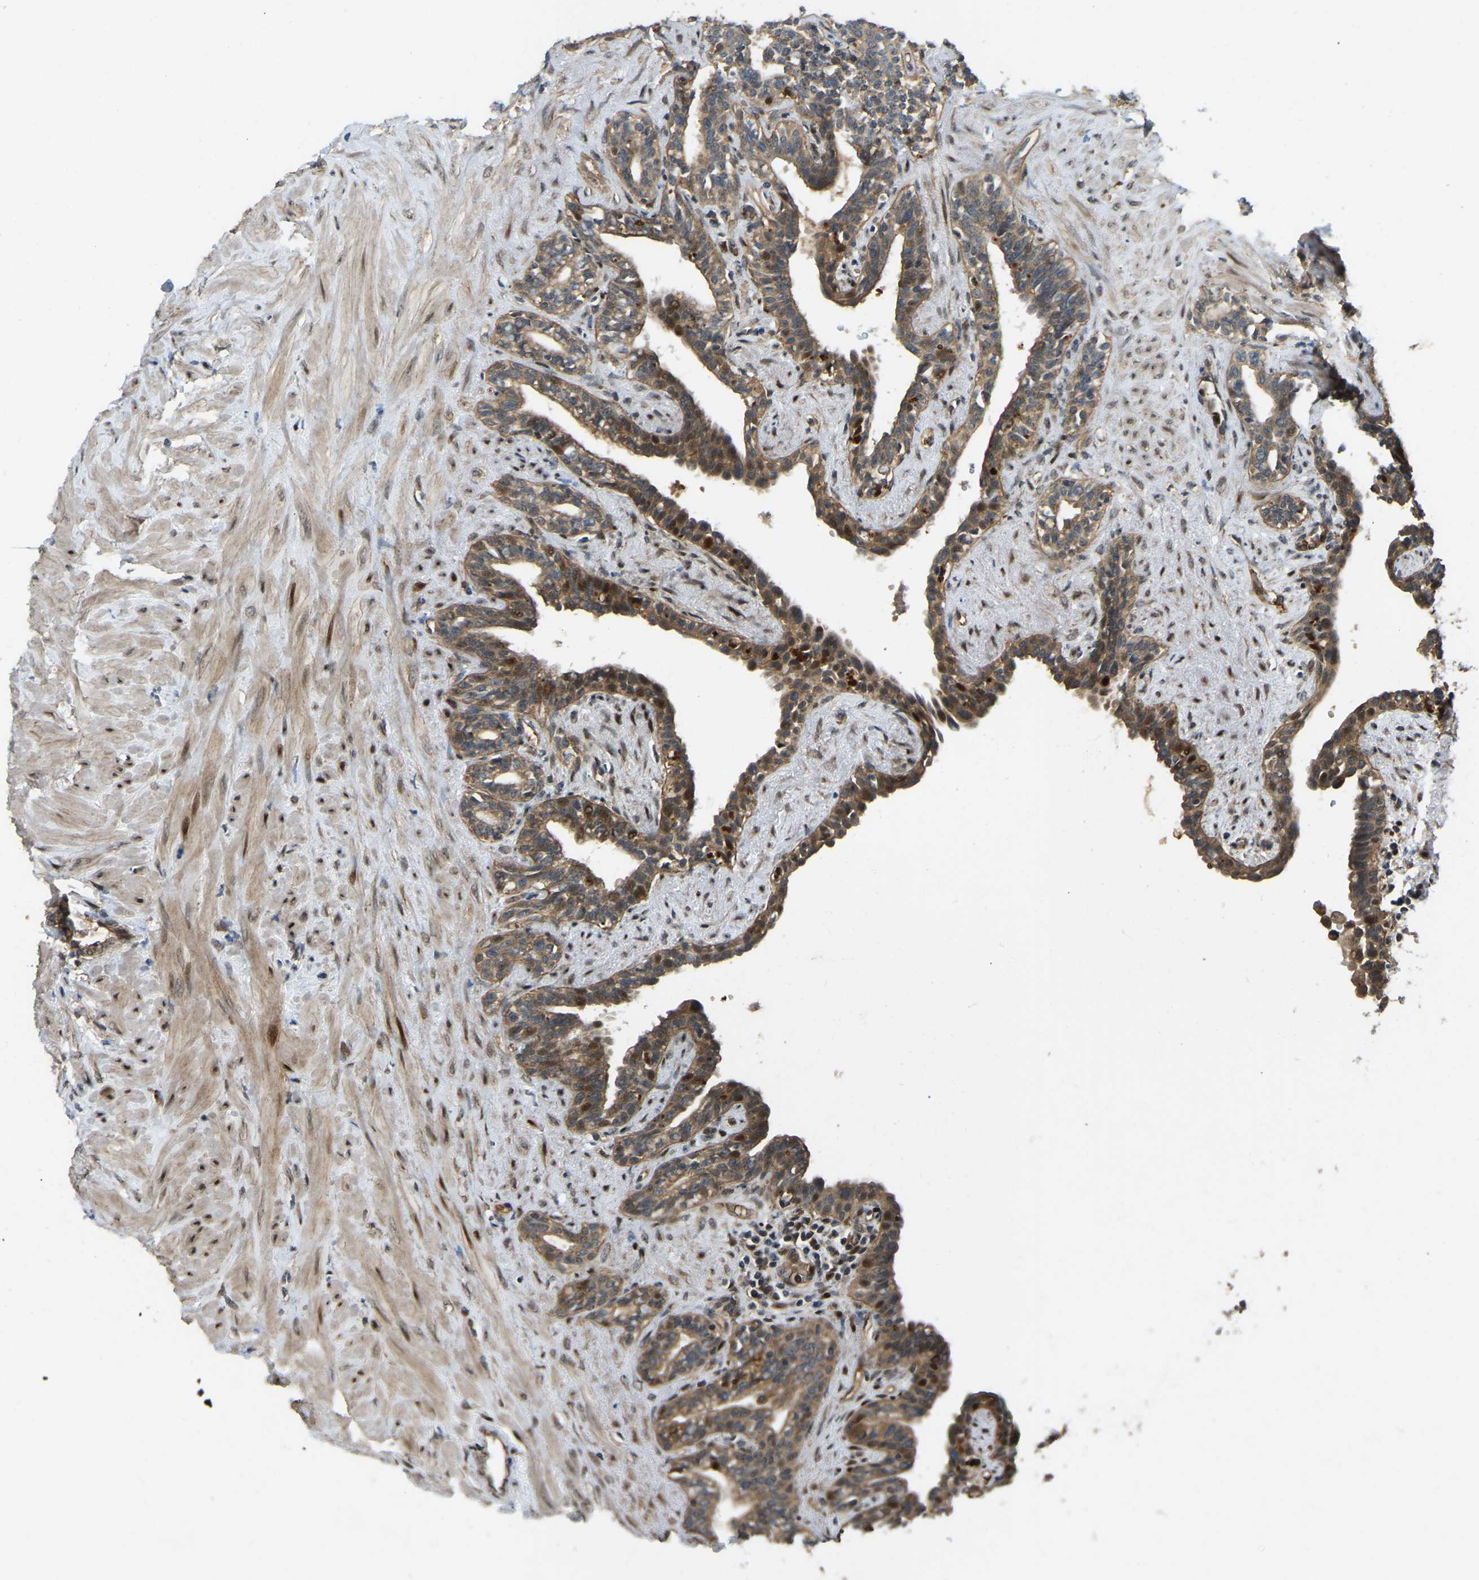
{"staining": {"intensity": "moderate", "quantity": ">75%", "location": "cytoplasmic/membranous,nuclear"}, "tissue": "seminal vesicle", "cell_type": "Glandular cells", "image_type": "normal", "snomed": [{"axis": "morphology", "description": "Normal tissue, NOS"}, {"axis": "morphology", "description": "Adenocarcinoma, High grade"}, {"axis": "topography", "description": "Prostate"}, {"axis": "topography", "description": "Seminal veicle"}], "caption": "Immunohistochemical staining of normal seminal vesicle exhibits moderate cytoplasmic/membranous,nuclear protein positivity in approximately >75% of glandular cells. The staining is performed using DAB brown chromogen to label protein expression. The nuclei are counter-stained blue using hematoxylin.", "gene": "C21orf91", "patient": {"sex": "male", "age": 55}}